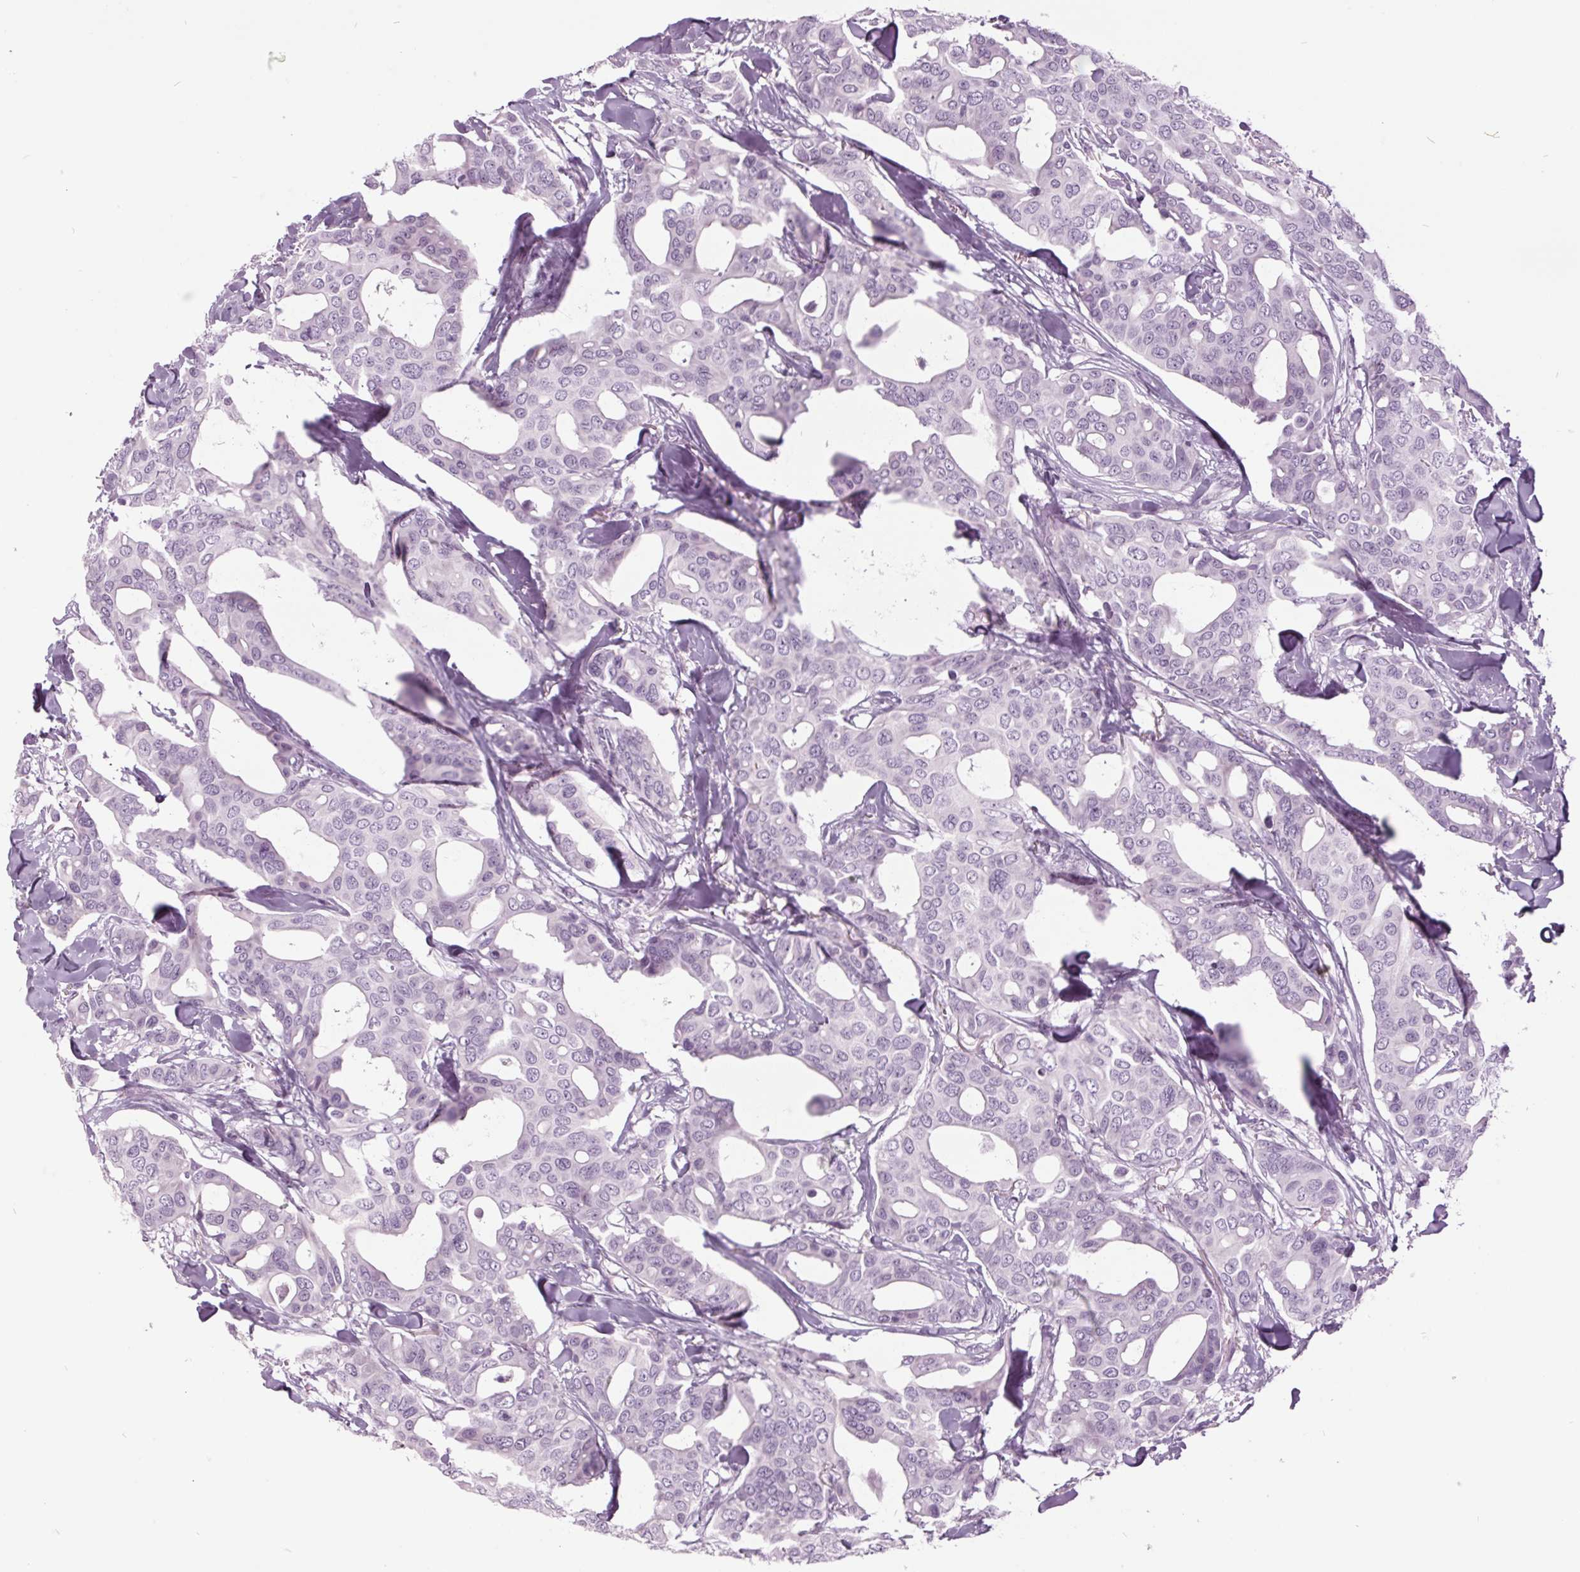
{"staining": {"intensity": "negative", "quantity": "none", "location": "none"}, "tissue": "breast cancer", "cell_type": "Tumor cells", "image_type": "cancer", "snomed": [{"axis": "morphology", "description": "Duct carcinoma"}, {"axis": "topography", "description": "Breast"}], "caption": "Tumor cells are negative for brown protein staining in intraductal carcinoma (breast).", "gene": "ODAD2", "patient": {"sex": "female", "age": 54}}